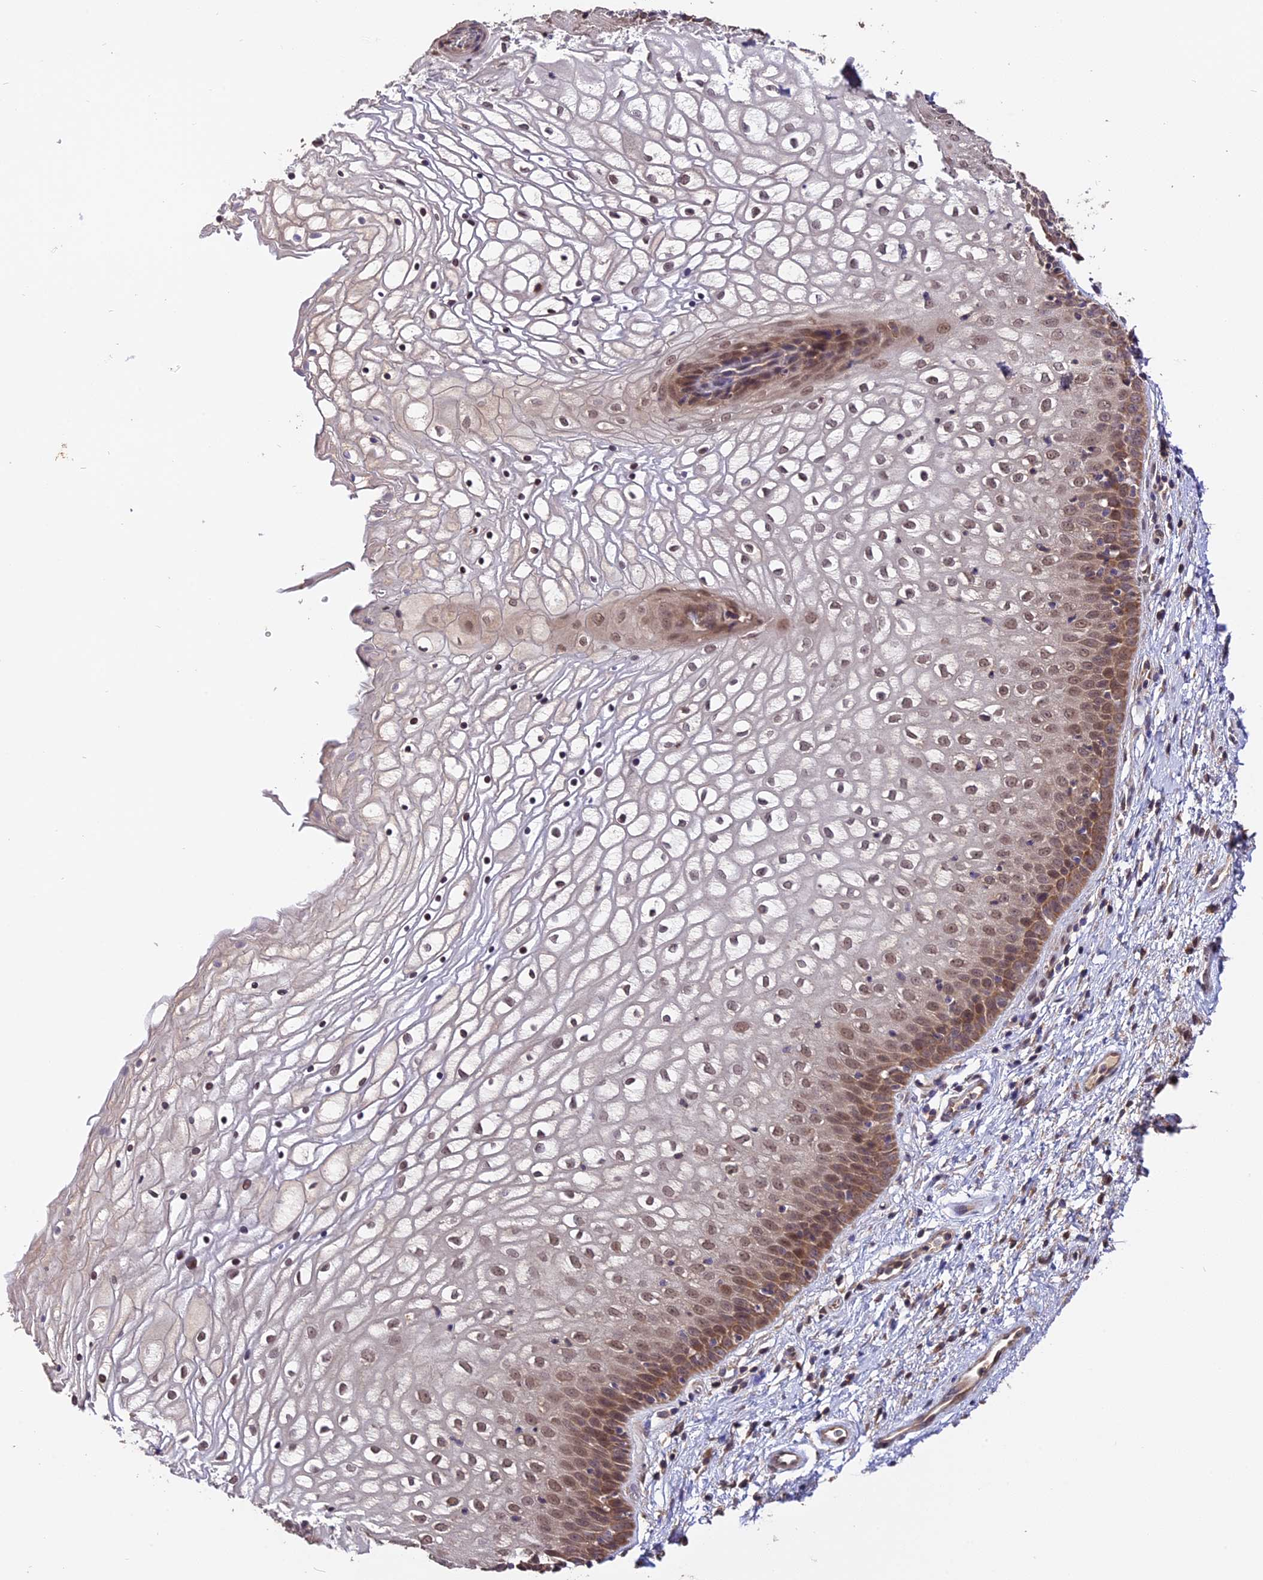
{"staining": {"intensity": "moderate", "quantity": "25%-75%", "location": "nuclear"}, "tissue": "vagina", "cell_type": "Squamous epithelial cells", "image_type": "normal", "snomed": [{"axis": "morphology", "description": "Normal tissue, NOS"}, {"axis": "topography", "description": "Vagina"}], "caption": "A brown stain labels moderate nuclear positivity of a protein in squamous epithelial cells of unremarkable human vagina. (Stains: DAB in brown, nuclei in blue, Microscopy: brightfield microscopy at high magnification).", "gene": "TRMT1", "patient": {"sex": "female", "age": 34}}